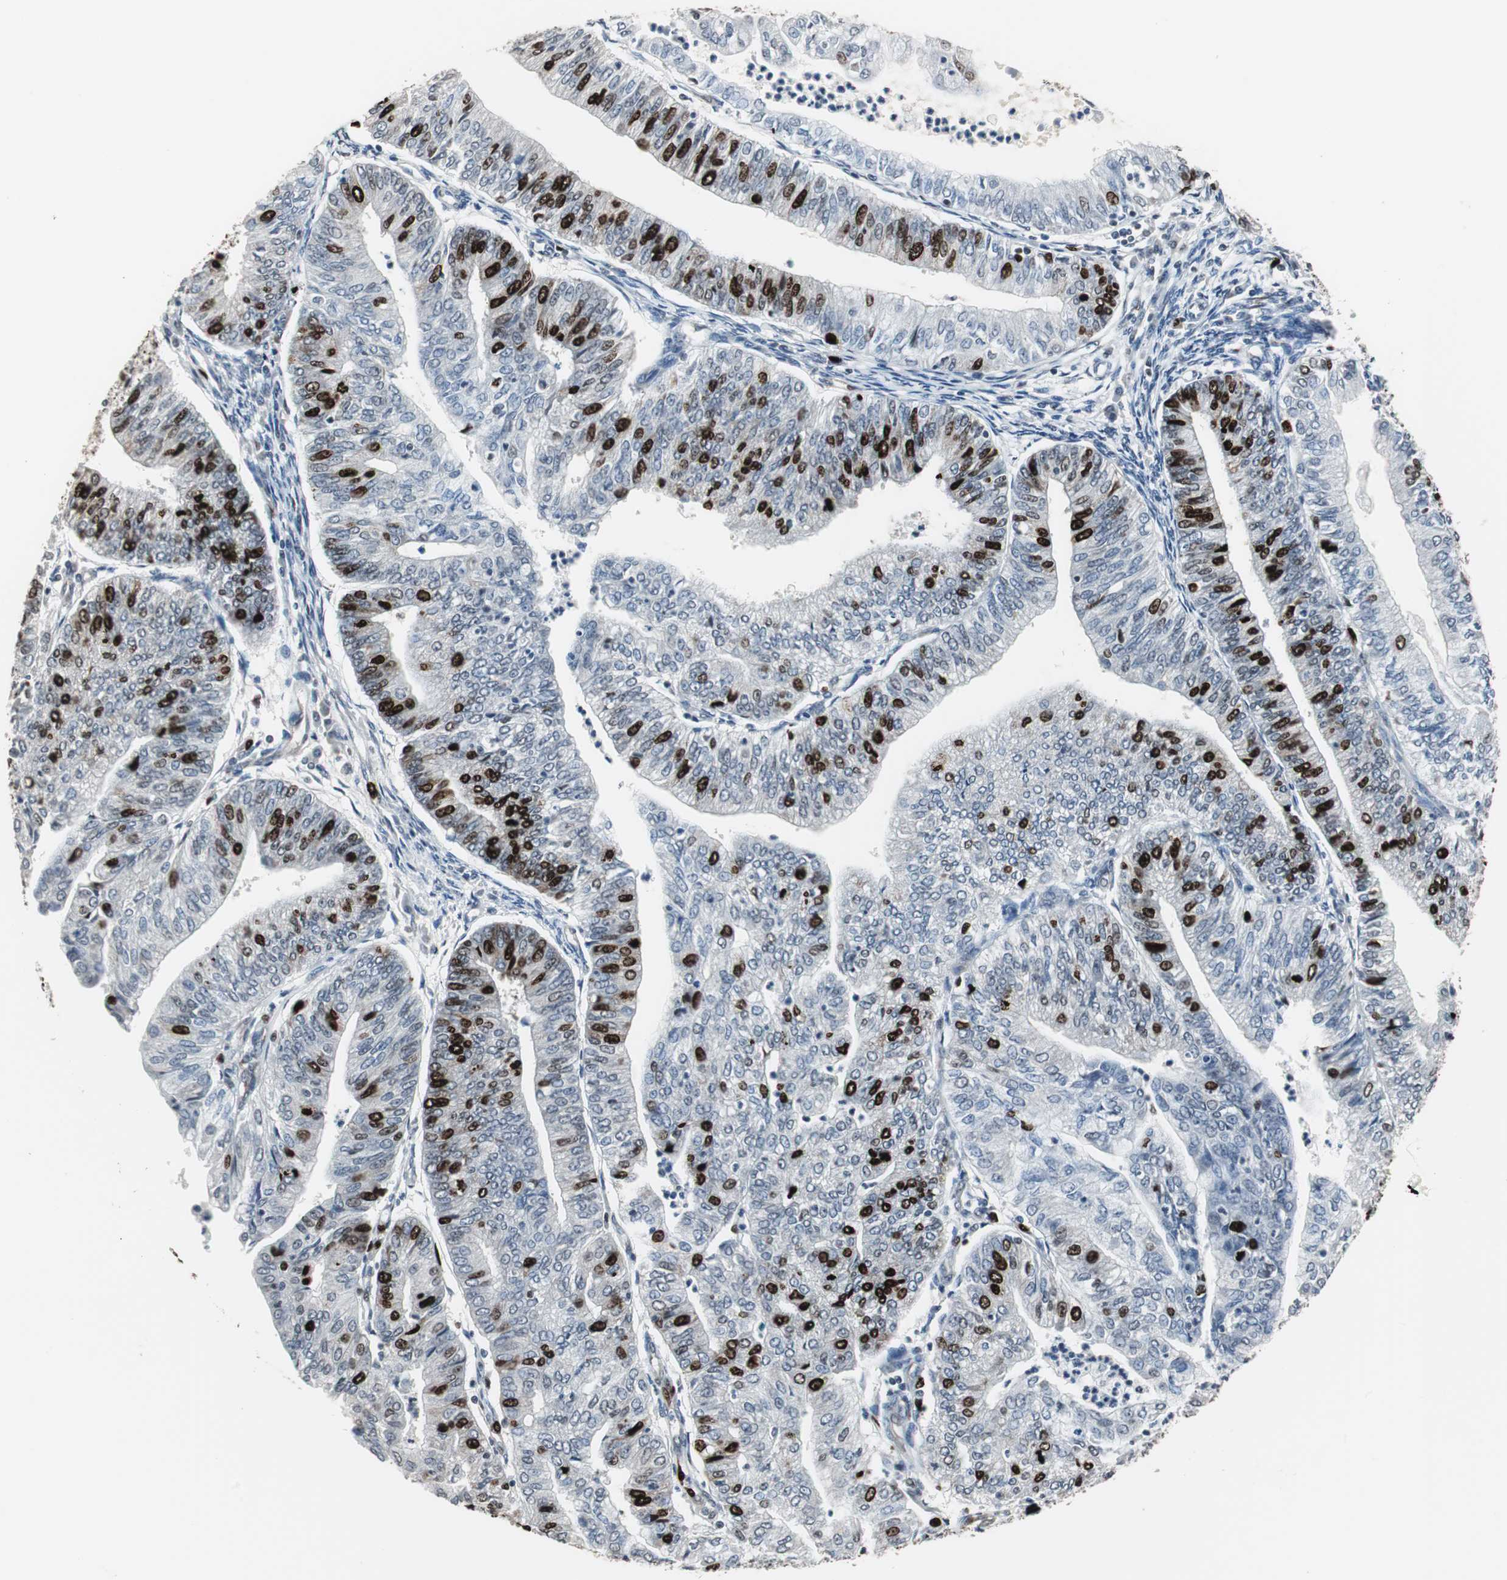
{"staining": {"intensity": "strong", "quantity": "<25%", "location": "nuclear"}, "tissue": "endometrial cancer", "cell_type": "Tumor cells", "image_type": "cancer", "snomed": [{"axis": "morphology", "description": "Adenocarcinoma, NOS"}, {"axis": "topography", "description": "Endometrium"}], "caption": "The immunohistochemical stain shows strong nuclear expression in tumor cells of endometrial cancer (adenocarcinoma) tissue.", "gene": "TOP2A", "patient": {"sex": "female", "age": 59}}